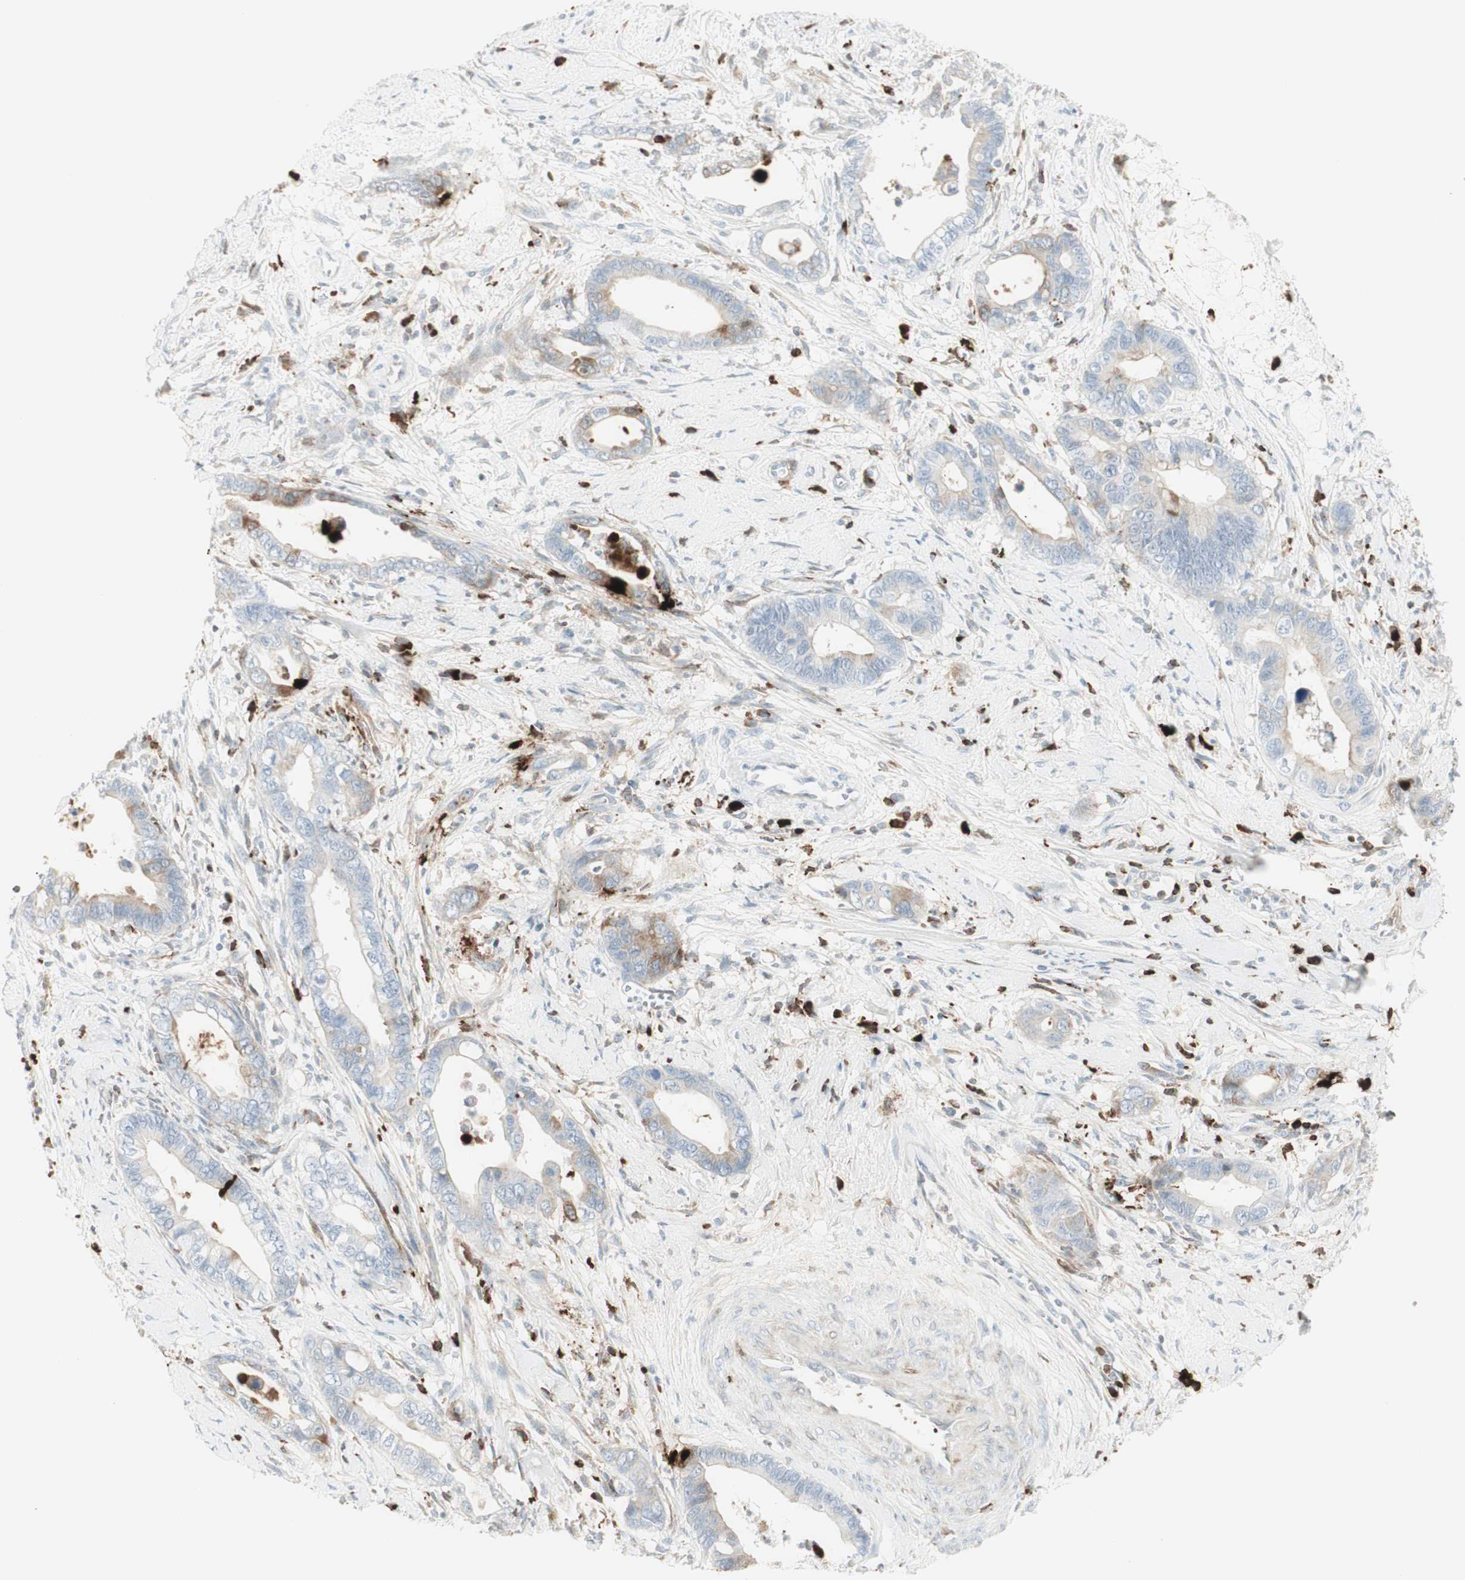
{"staining": {"intensity": "weak", "quantity": "<25%", "location": "cytoplasmic/membranous"}, "tissue": "cervical cancer", "cell_type": "Tumor cells", "image_type": "cancer", "snomed": [{"axis": "morphology", "description": "Adenocarcinoma, NOS"}, {"axis": "topography", "description": "Cervix"}], "caption": "IHC image of neoplastic tissue: cervical cancer (adenocarcinoma) stained with DAB reveals no significant protein positivity in tumor cells. (Stains: DAB (3,3'-diaminobenzidine) immunohistochemistry with hematoxylin counter stain, Microscopy: brightfield microscopy at high magnification).", "gene": "MDK", "patient": {"sex": "female", "age": 44}}